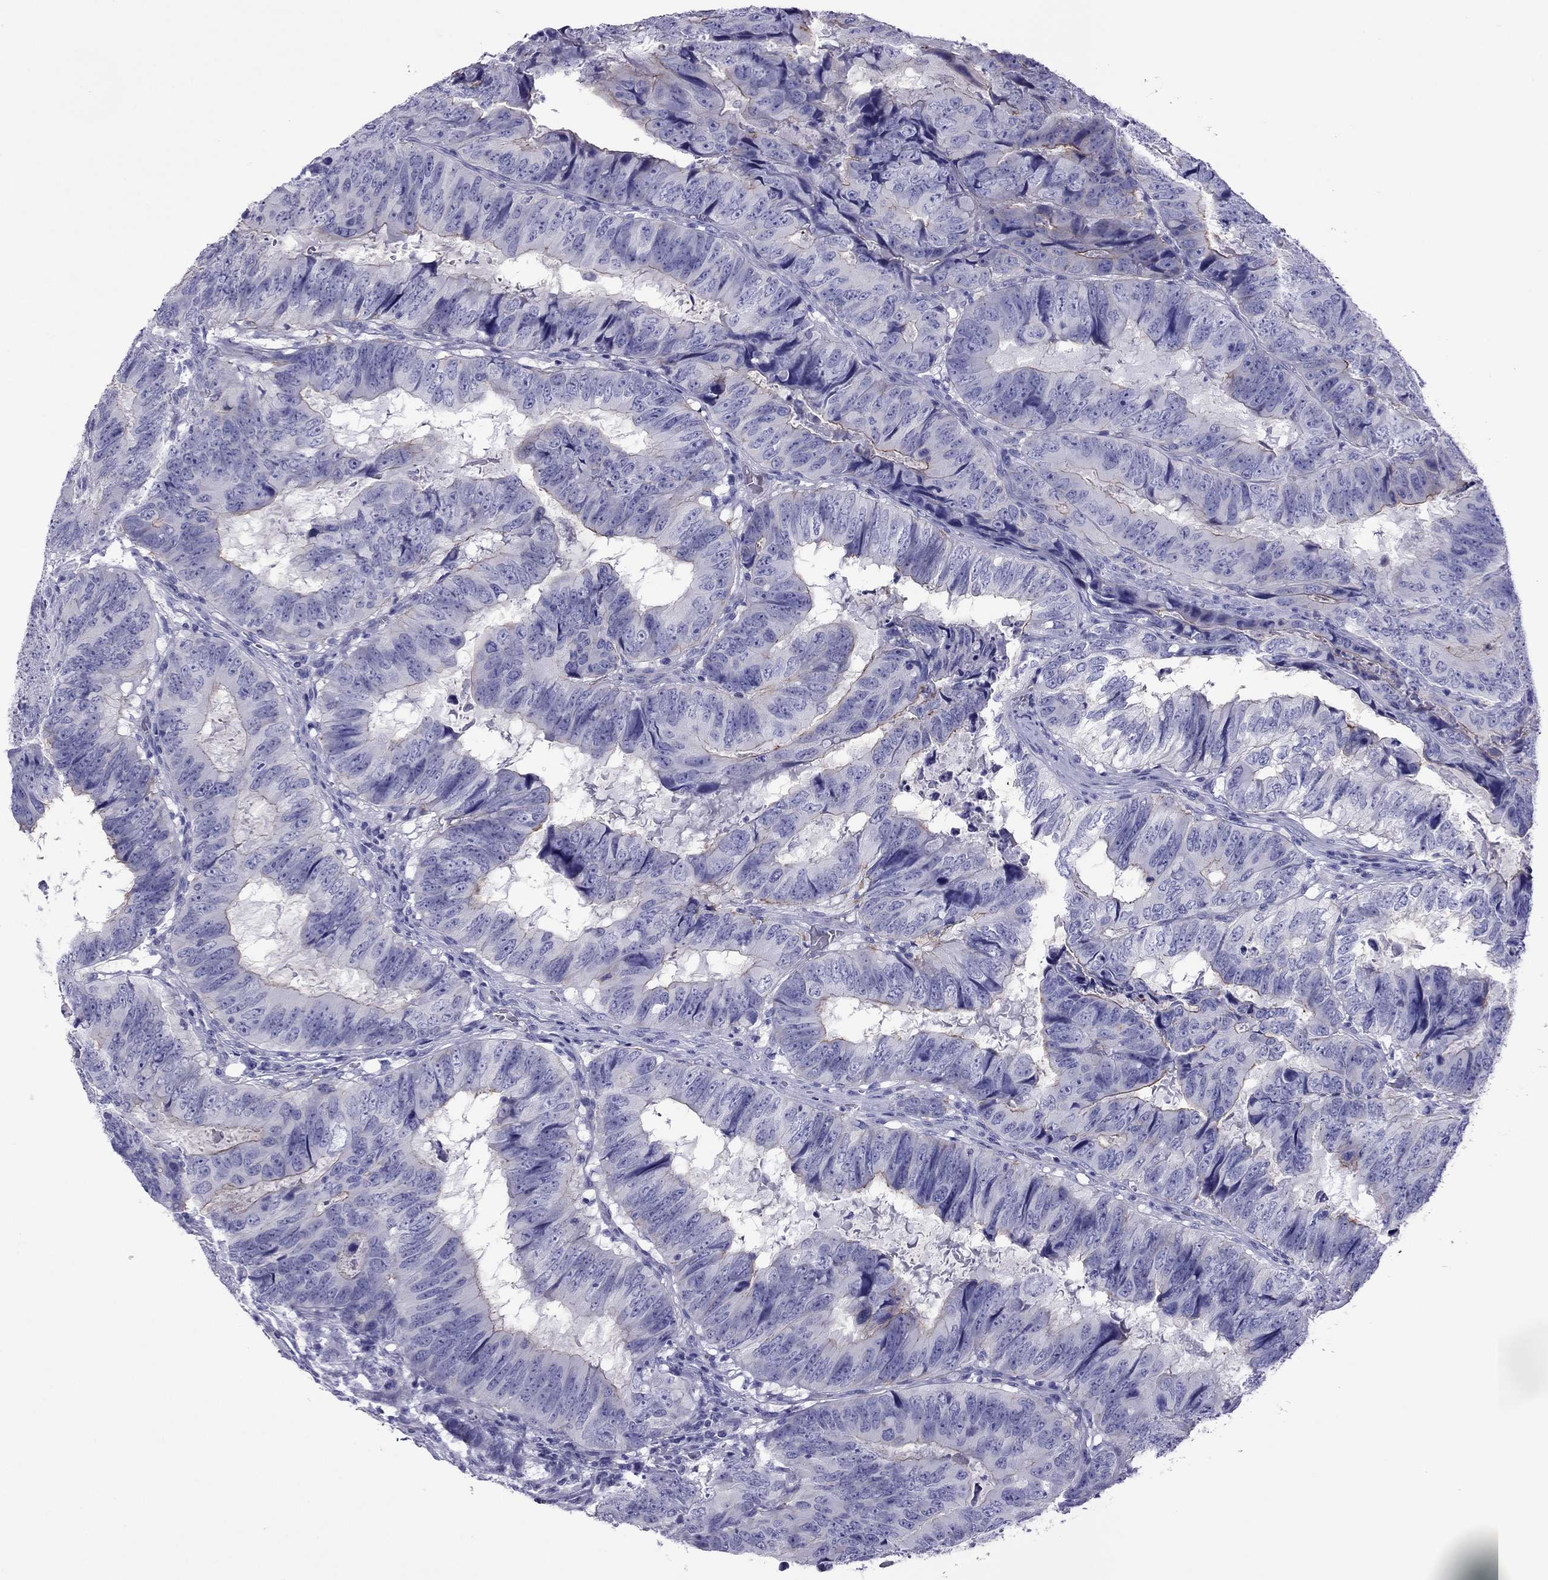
{"staining": {"intensity": "moderate", "quantity": "<25%", "location": "cytoplasmic/membranous"}, "tissue": "colorectal cancer", "cell_type": "Tumor cells", "image_type": "cancer", "snomed": [{"axis": "morphology", "description": "Adenocarcinoma, NOS"}, {"axis": "topography", "description": "Colon"}], "caption": "Protein staining of adenocarcinoma (colorectal) tissue displays moderate cytoplasmic/membranous staining in about <25% of tumor cells. The staining is performed using DAB (3,3'-diaminobenzidine) brown chromogen to label protein expression. The nuclei are counter-stained blue using hematoxylin.", "gene": "MYL11", "patient": {"sex": "male", "age": 79}}